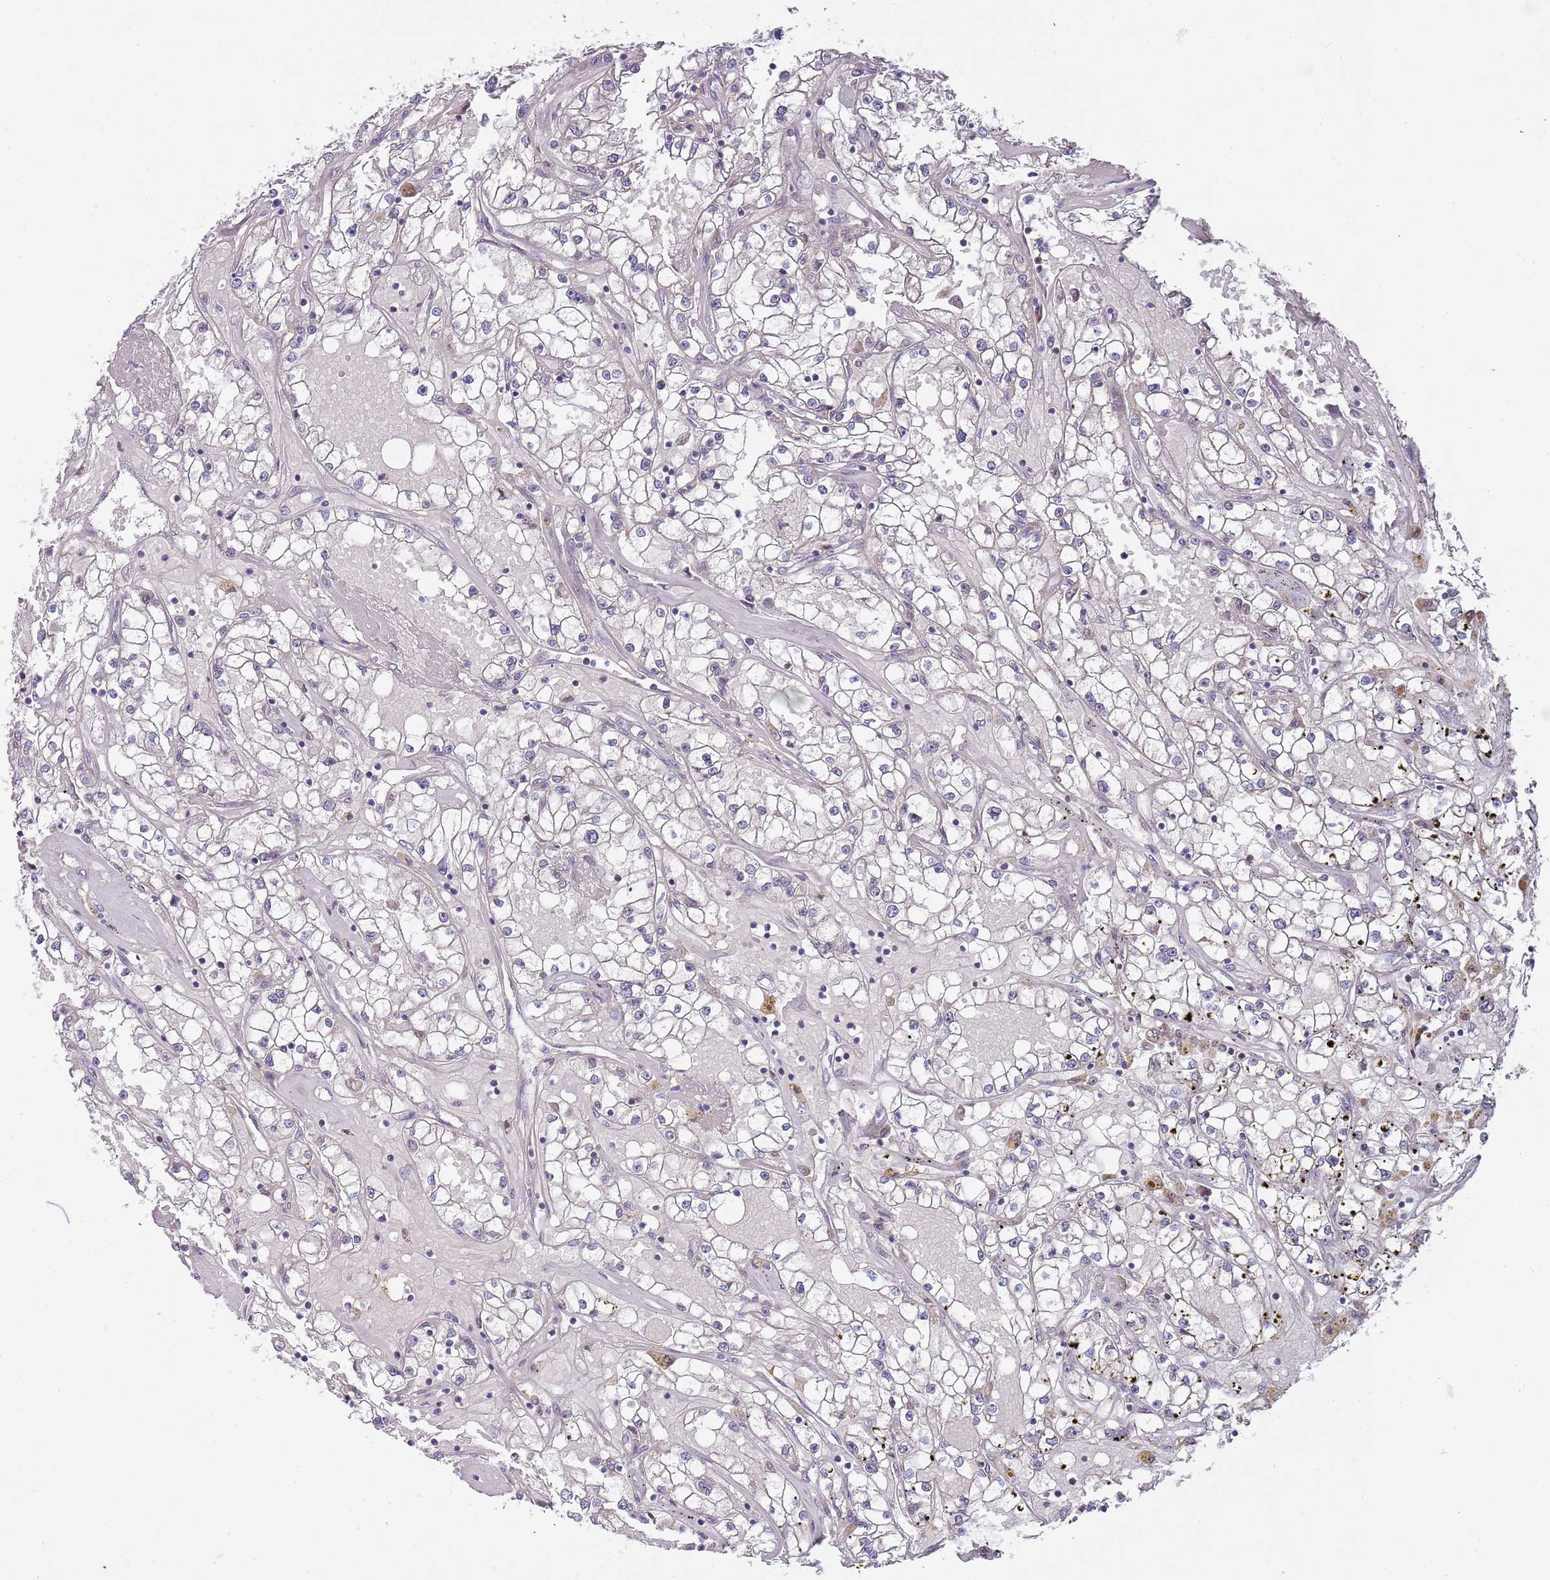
{"staining": {"intensity": "negative", "quantity": "none", "location": "none"}, "tissue": "renal cancer", "cell_type": "Tumor cells", "image_type": "cancer", "snomed": [{"axis": "morphology", "description": "Adenocarcinoma, NOS"}, {"axis": "topography", "description": "Kidney"}], "caption": "Photomicrograph shows no protein staining in tumor cells of adenocarcinoma (renal) tissue.", "gene": "PRAC1", "patient": {"sex": "male", "age": 56}}